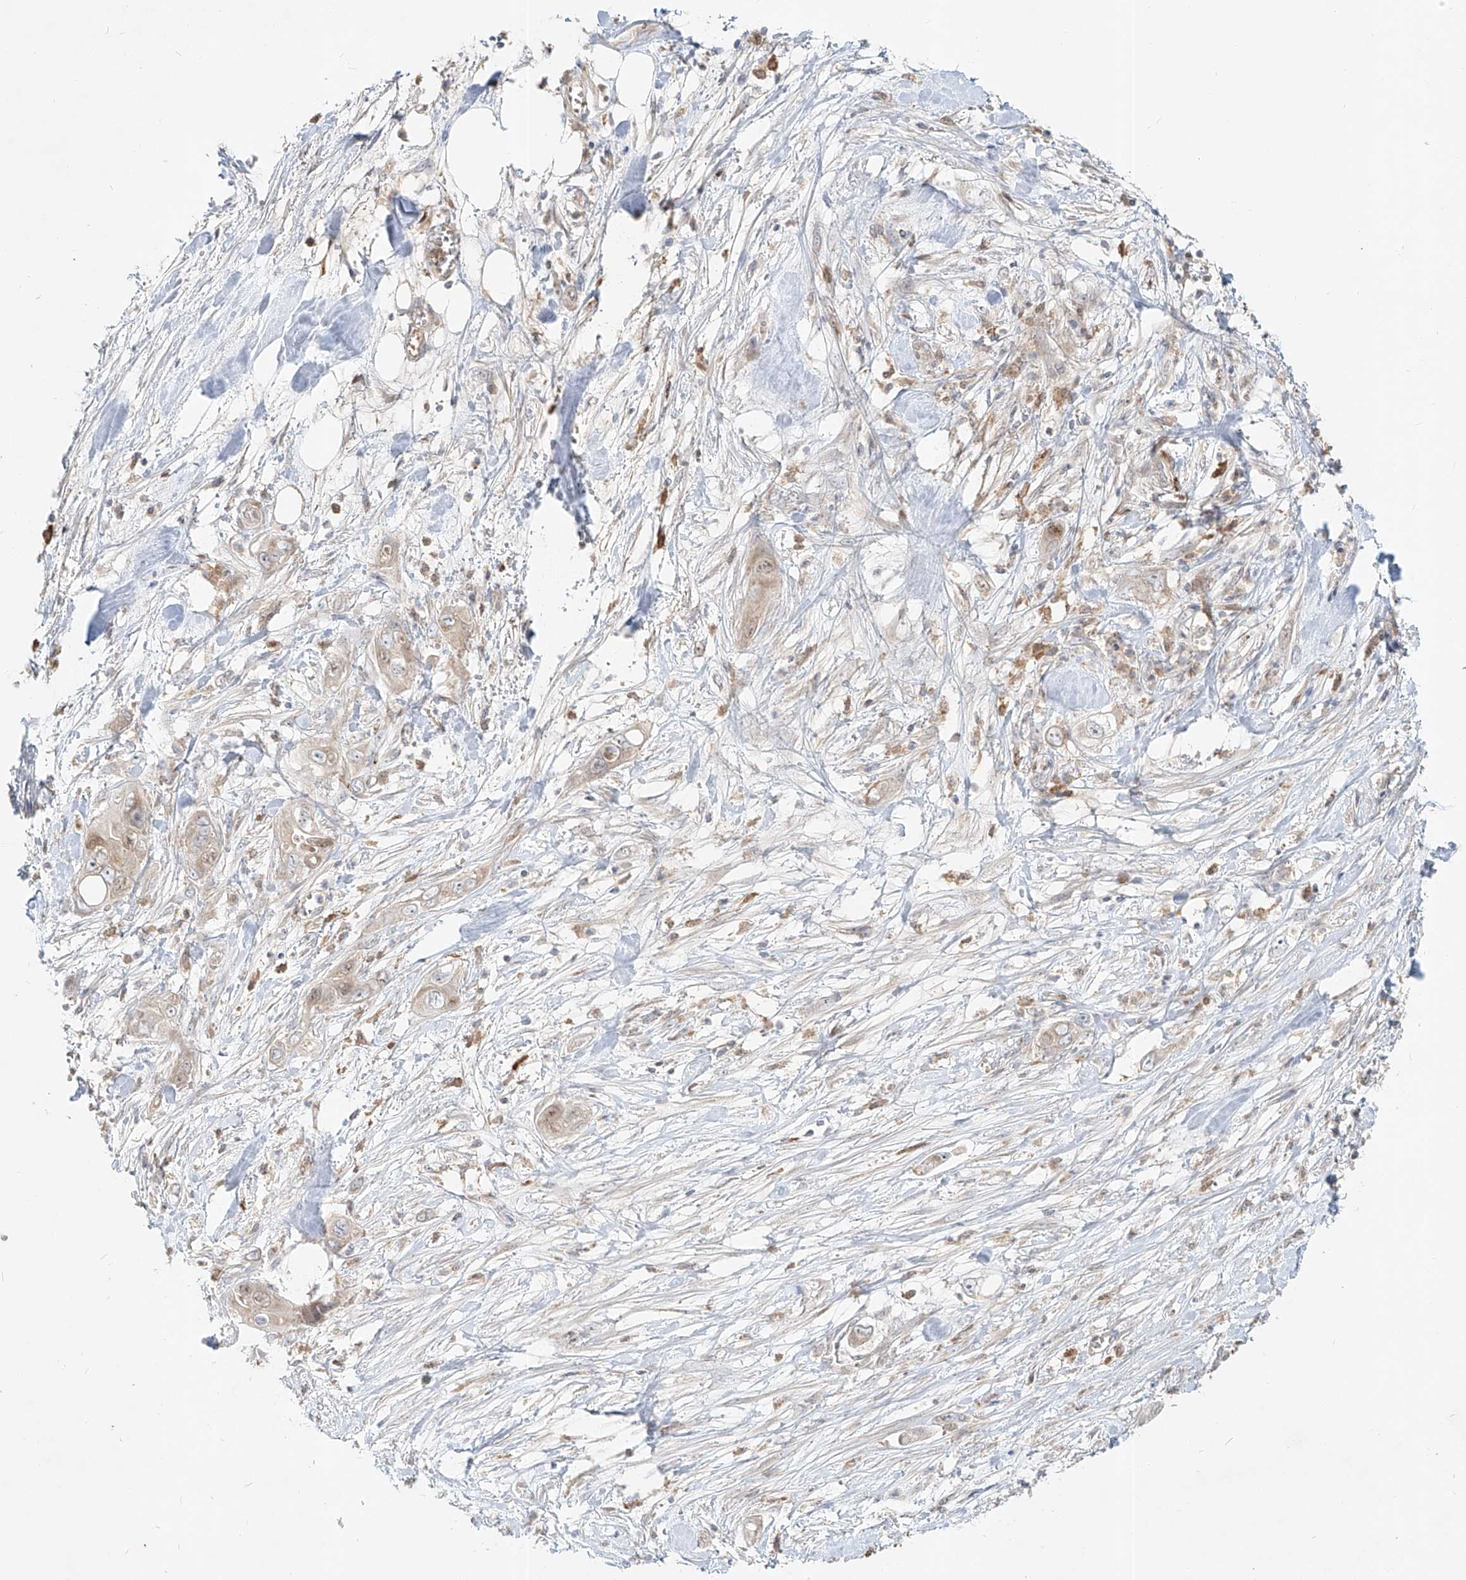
{"staining": {"intensity": "moderate", "quantity": ">75%", "location": "cytoplasmic/membranous,nuclear"}, "tissue": "pancreatic cancer", "cell_type": "Tumor cells", "image_type": "cancer", "snomed": [{"axis": "morphology", "description": "Adenocarcinoma, NOS"}, {"axis": "topography", "description": "Pancreas"}], "caption": "An IHC micrograph of neoplastic tissue is shown. Protein staining in brown shows moderate cytoplasmic/membranous and nuclear positivity in adenocarcinoma (pancreatic) within tumor cells.", "gene": "FGD2", "patient": {"sex": "female", "age": 78}}